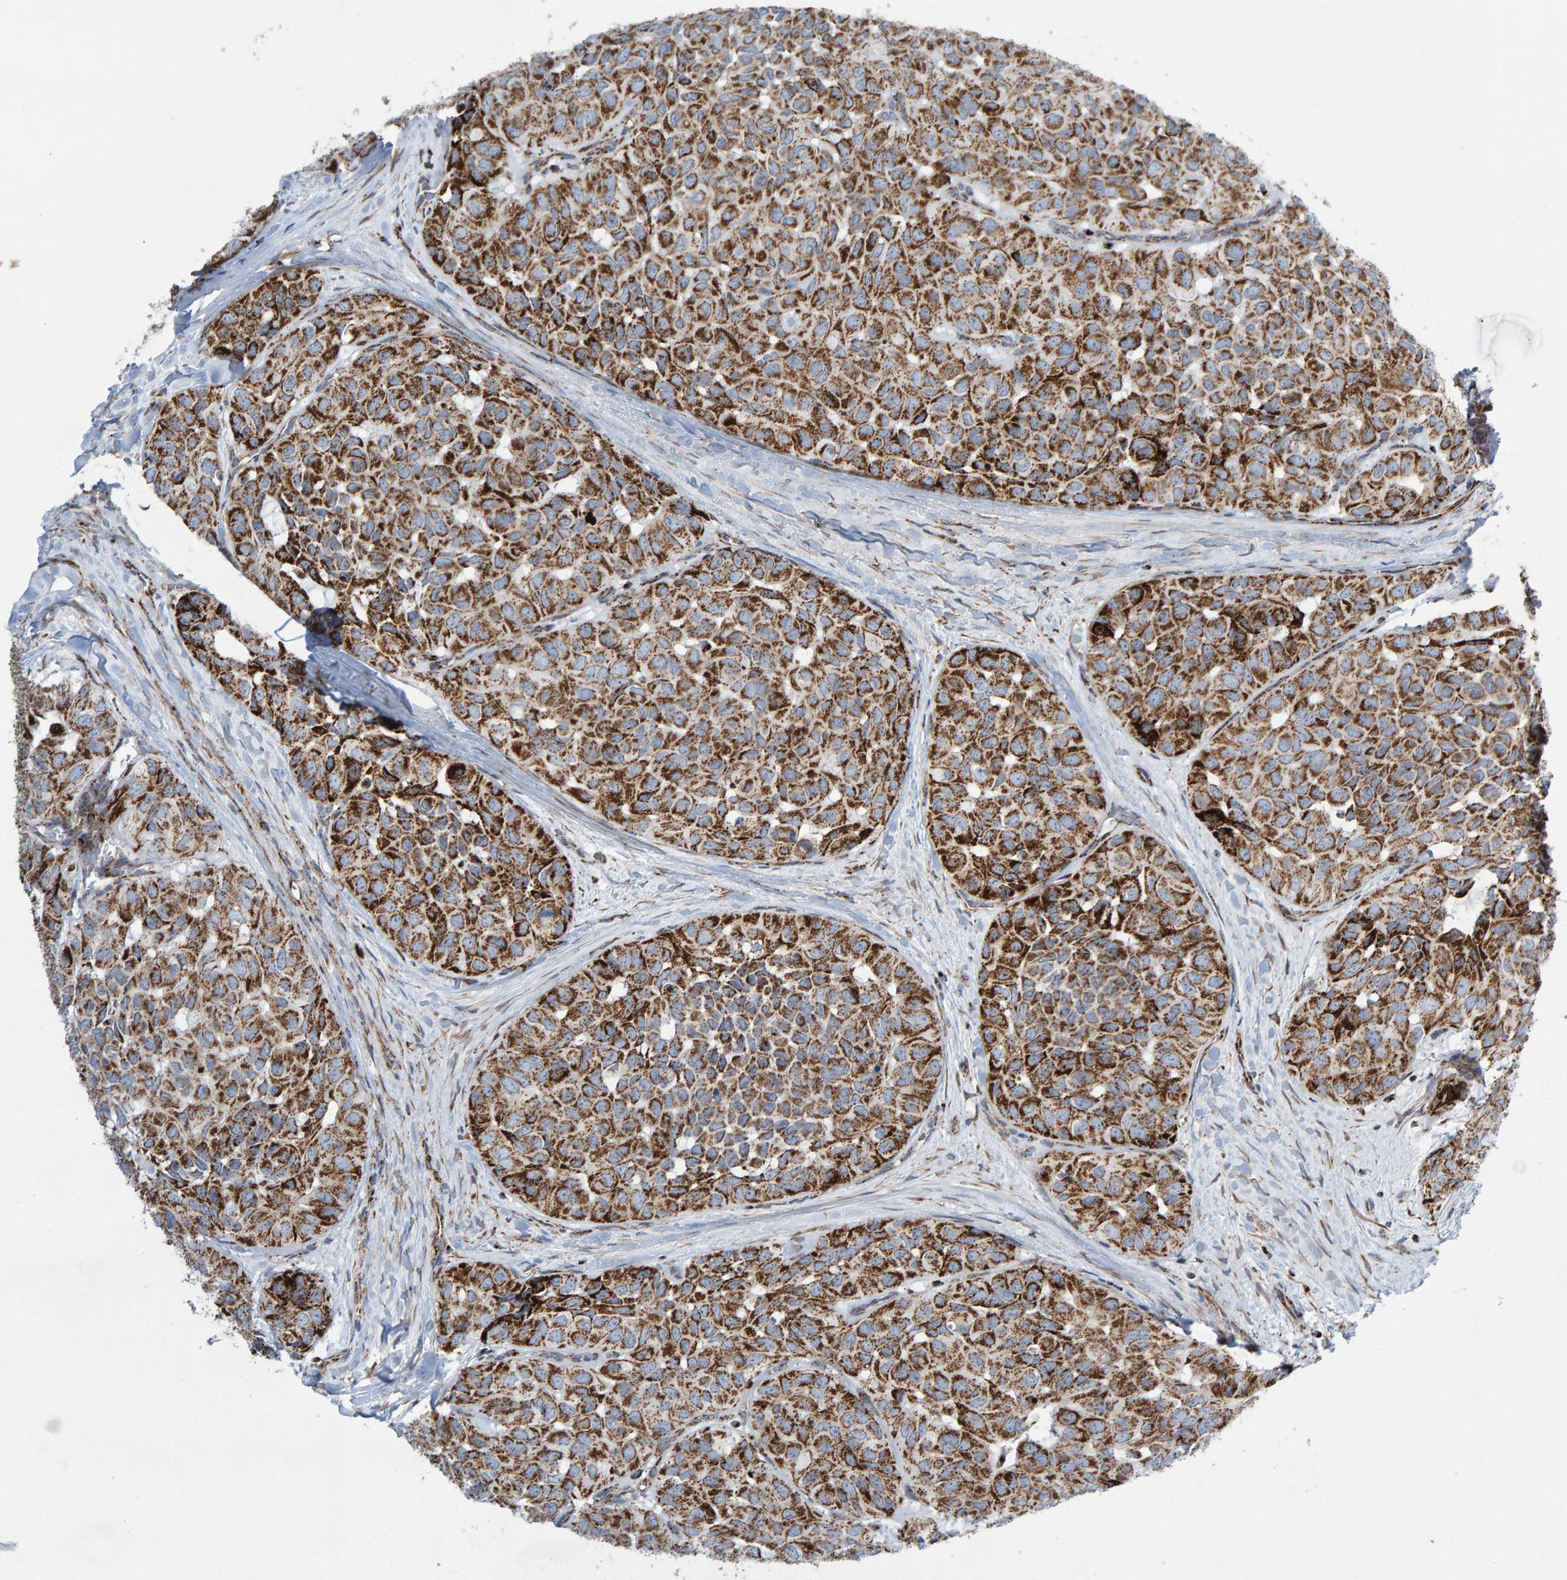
{"staining": {"intensity": "strong", "quantity": ">75%", "location": "cytoplasmic/membranous"}, "tissue": "head and neck cancer", "cell_type": "Tumor cells", "image_type": "cancer", "snomed": [{"axis": "morphology", "description": "Adenocarcinoma, NOS"}, {"axis": "topography", "description": "Salivary gland, NOS"}, {"axis": "topography", "description": "Head-Neck"}], "caption": "Strong cytoplasmic/membranous expression for a protein is identified in about >75% of tumor cells of head and neck adenocarcinoma using IHC.", "gene": "GGTA1", "patient": {"sex": "female", "age": 76}}